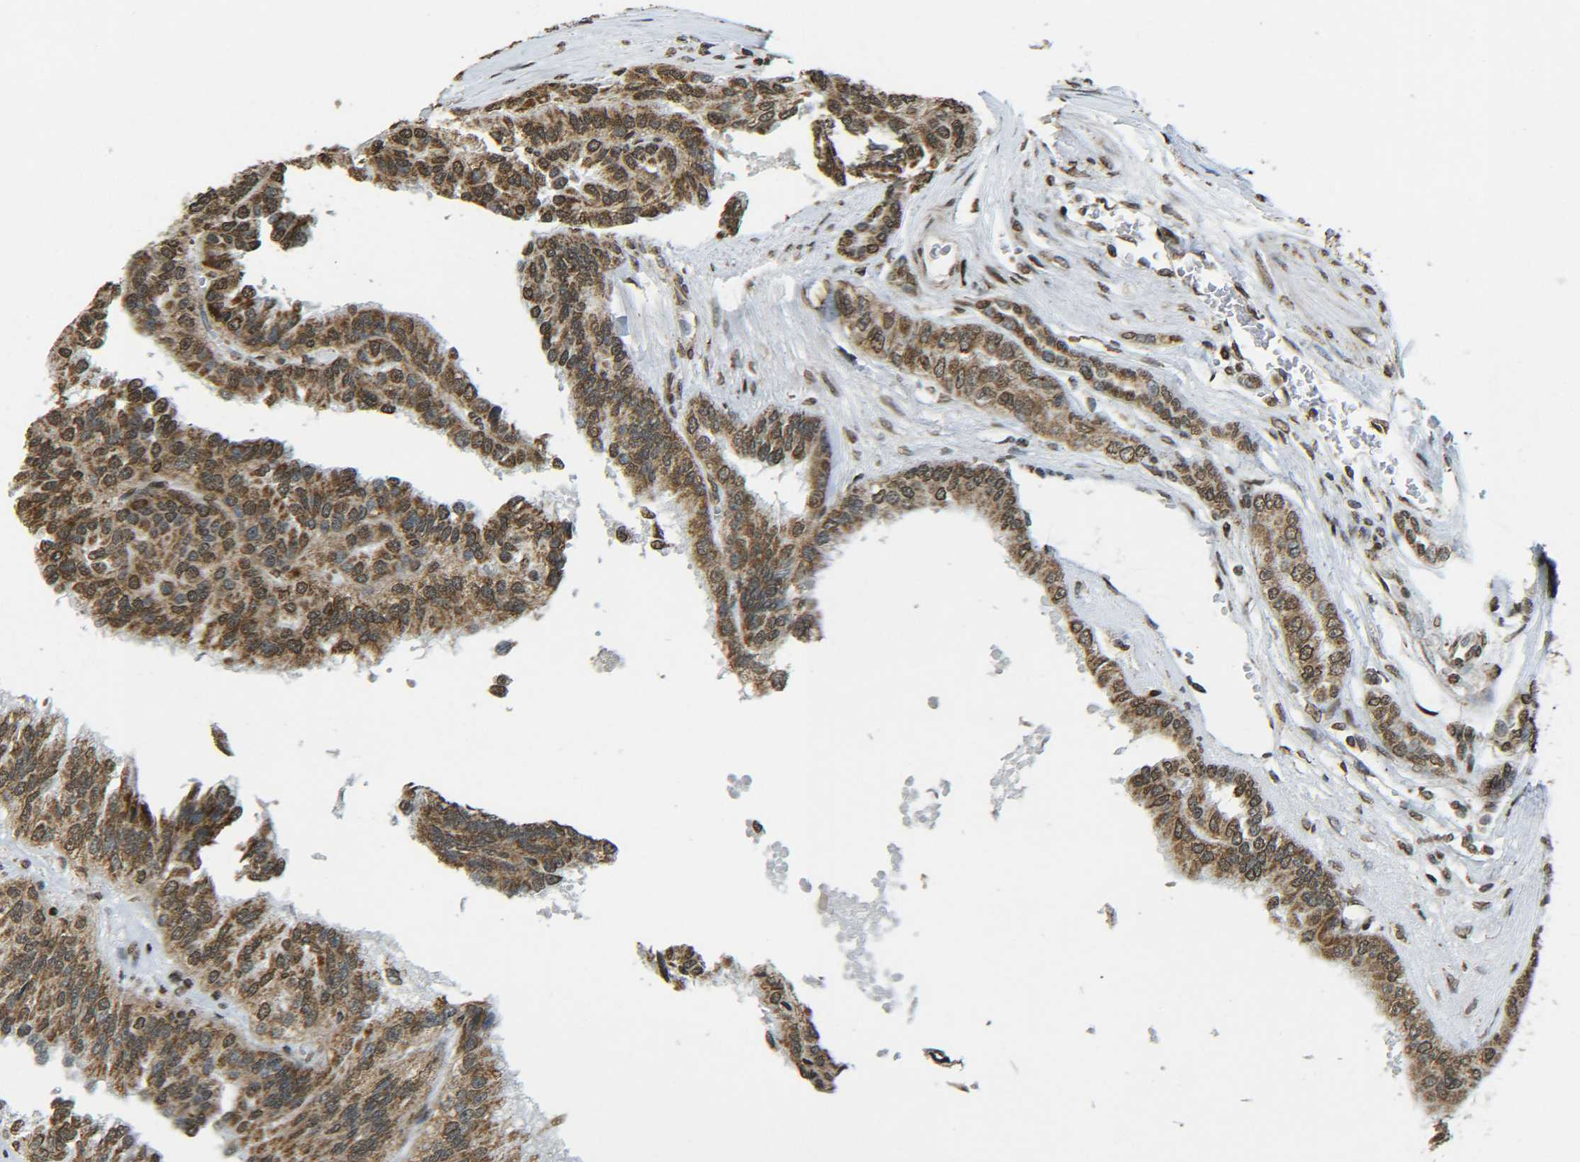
{"staining": {"intensity": "moderate", "quantity": ">75%", "location": "cytoplasmic/membranous,nuclear"}, "tissue": "renal cancer", "cell_type": "Tumor cells", "image_type": "cancer", "snomed": [{"axis": "morphology", "description": "Adenocarcinoma, NOS"}, {"axis": "topography", "description": "Kidney"}], "caption": "Tumor cells display medium levels of moderate cytoplasmic/membranous and nuclear expression in about >75% of cells in human renal cancer (adenocarcinoma). (IHC, brightfield microscopy, high magnification).", "gene": "NEUROG2", "patient": {"sex": "male", "age": 46}}